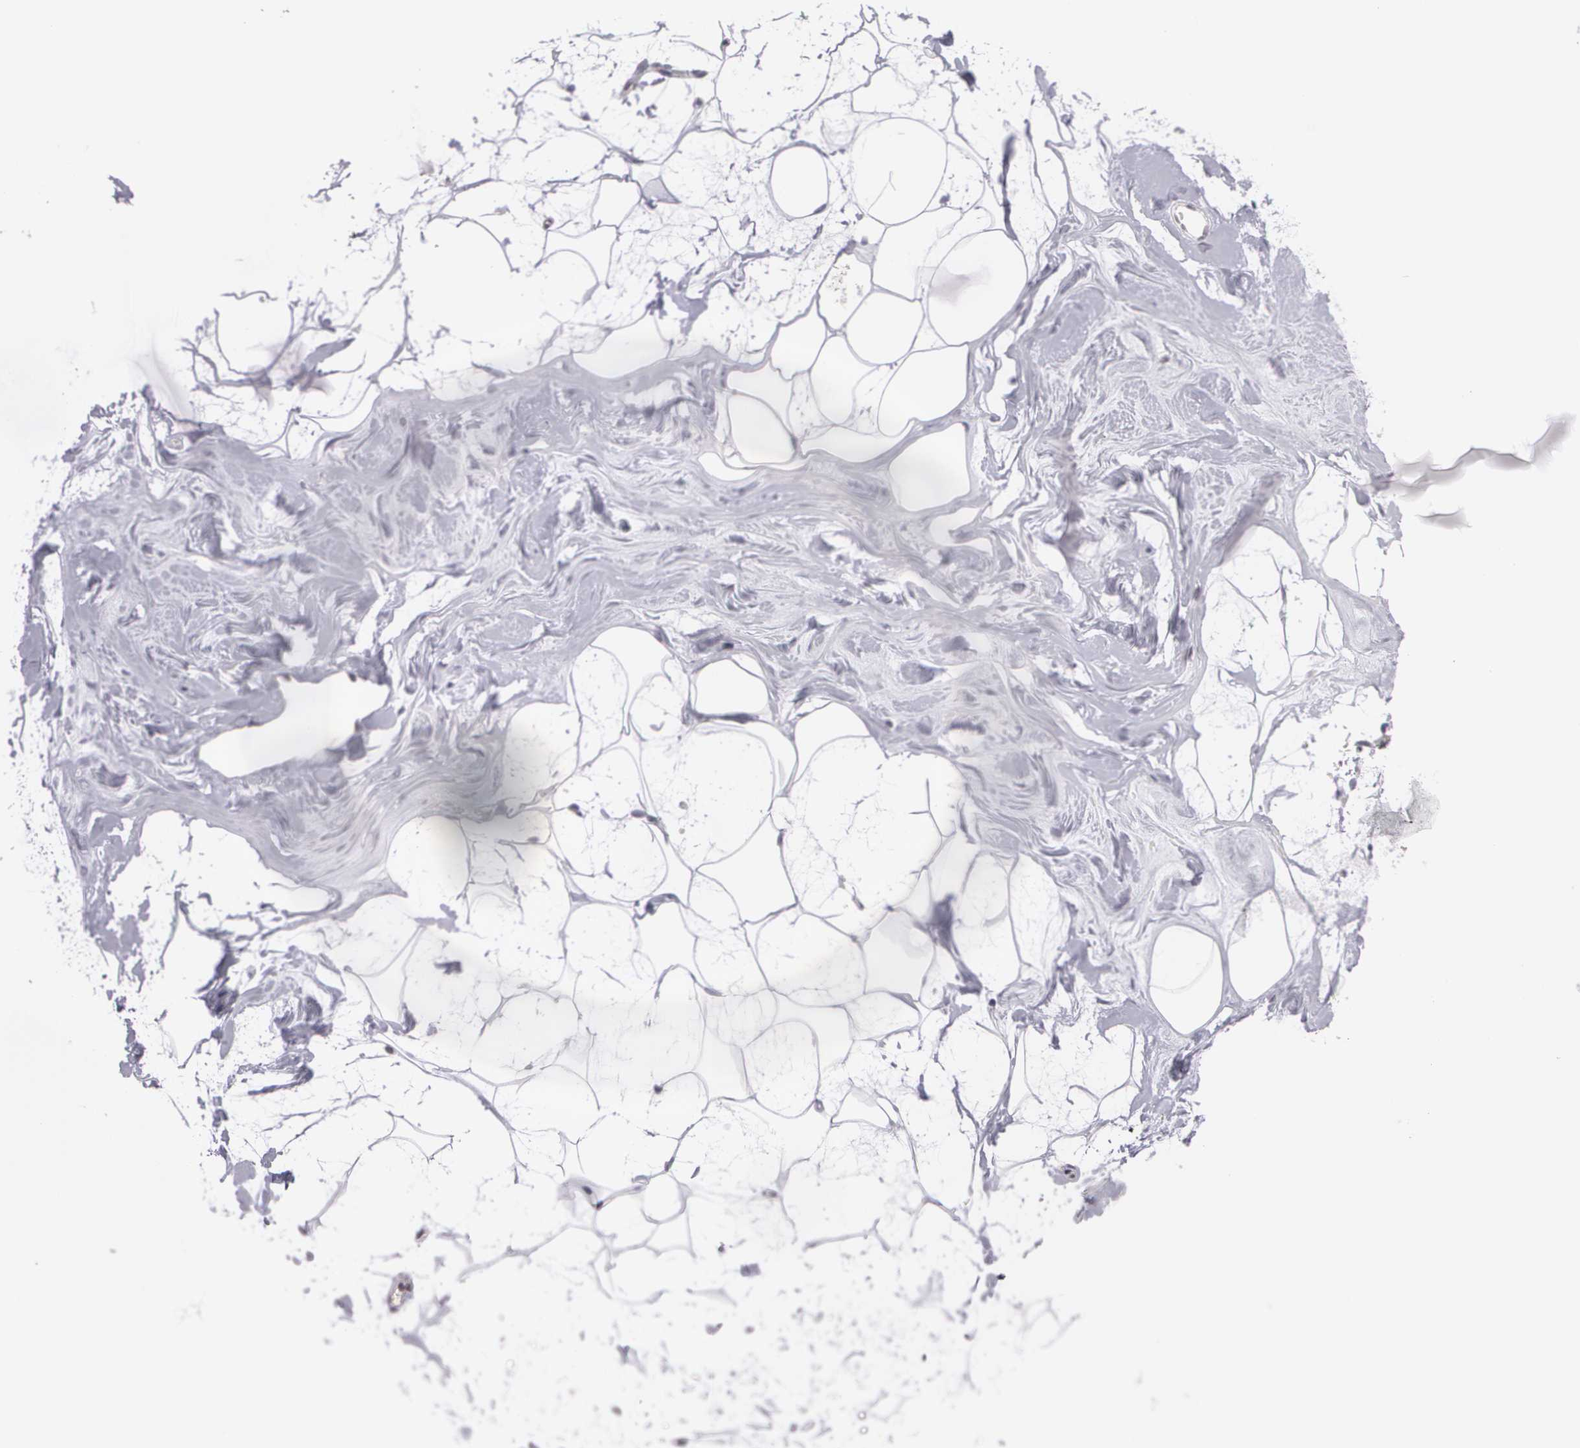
{"staining": {"intensity": "negative", "quantity": "none", "location": "none"}, "tissue": "breast", "cell_type": "Adipocytes", "image_type": "normal", "snomed": [{"axis": "morphology", "description": "Normal tissue, NOS"}, {"axis": "morphology", "description": "Fibrosis, NOS"}, {"axis": "topography", "description": "Breast"}], "caption": "Breast was stained to show a protein in brown. There is no significant staining in adipocytes. The staining was performed using DAB (3,3'-diaminobenzidine) to visualize the protein expression in brown, while the nuclei were stained in blue with hematoxylin (Magnification: 20x).", "gene": "BCL10", "patient": {"sex": "female", "age": 39}}